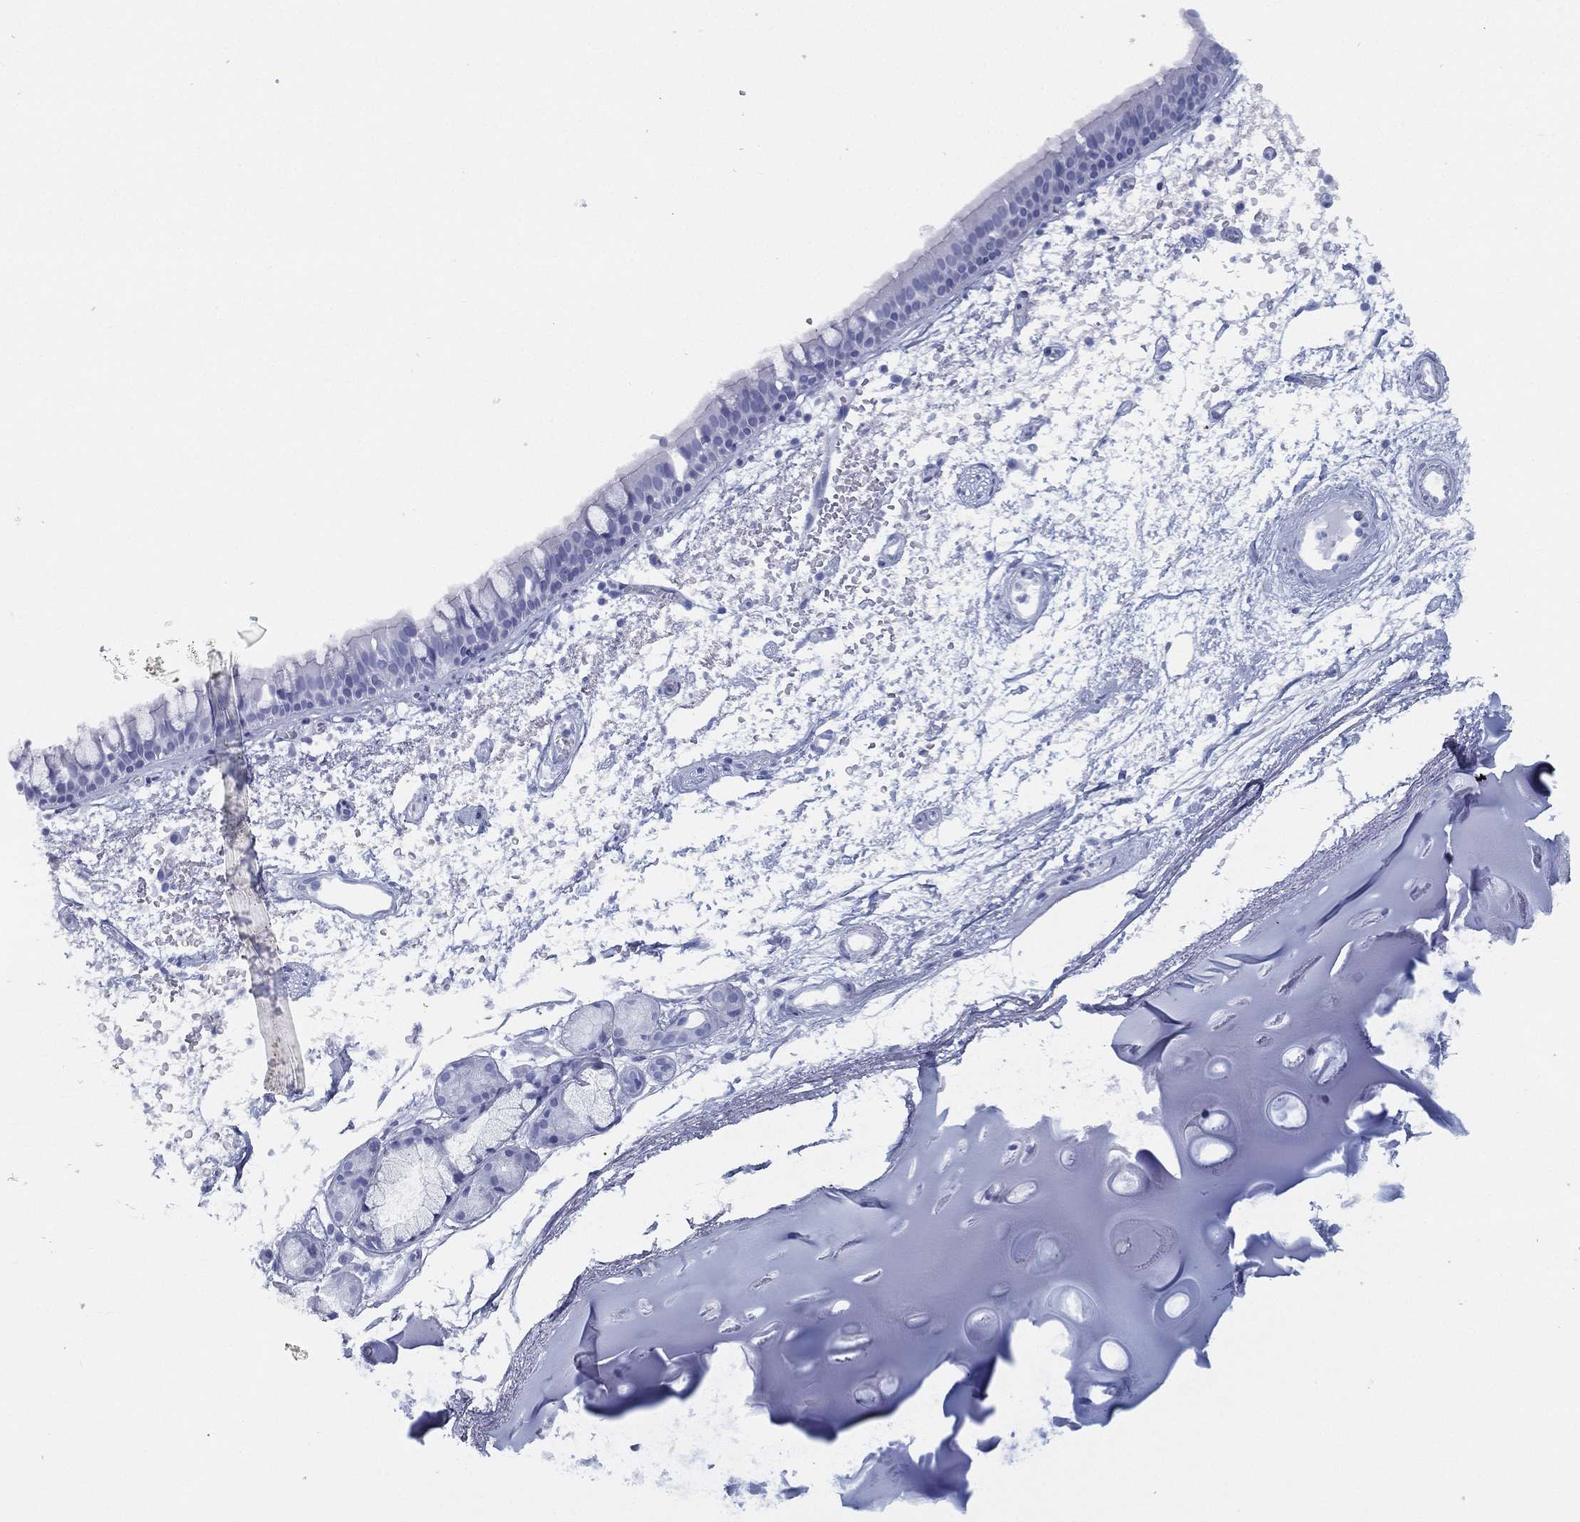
{"staining": {"intensity": "negative", "quantity": "none", "location": "none"}, "tissue": "bronchus", "cell_type": "Respiratory epithelial cells", "image_type": "normal", "snomed": [{"axis": "morphology", "description": "Normal tissue, NOS"}, {"axis": "topography", "description": "Cartilage tissue"}, {"axis": "topography", "description": "Bronchus"}], "caption": "Immunohistochemical staining of benign human bronchus reveals no significant expression in respiratory epithelial cells.", "gene": "TMEM252", "patient": {"sex": "male", "age": 66}}